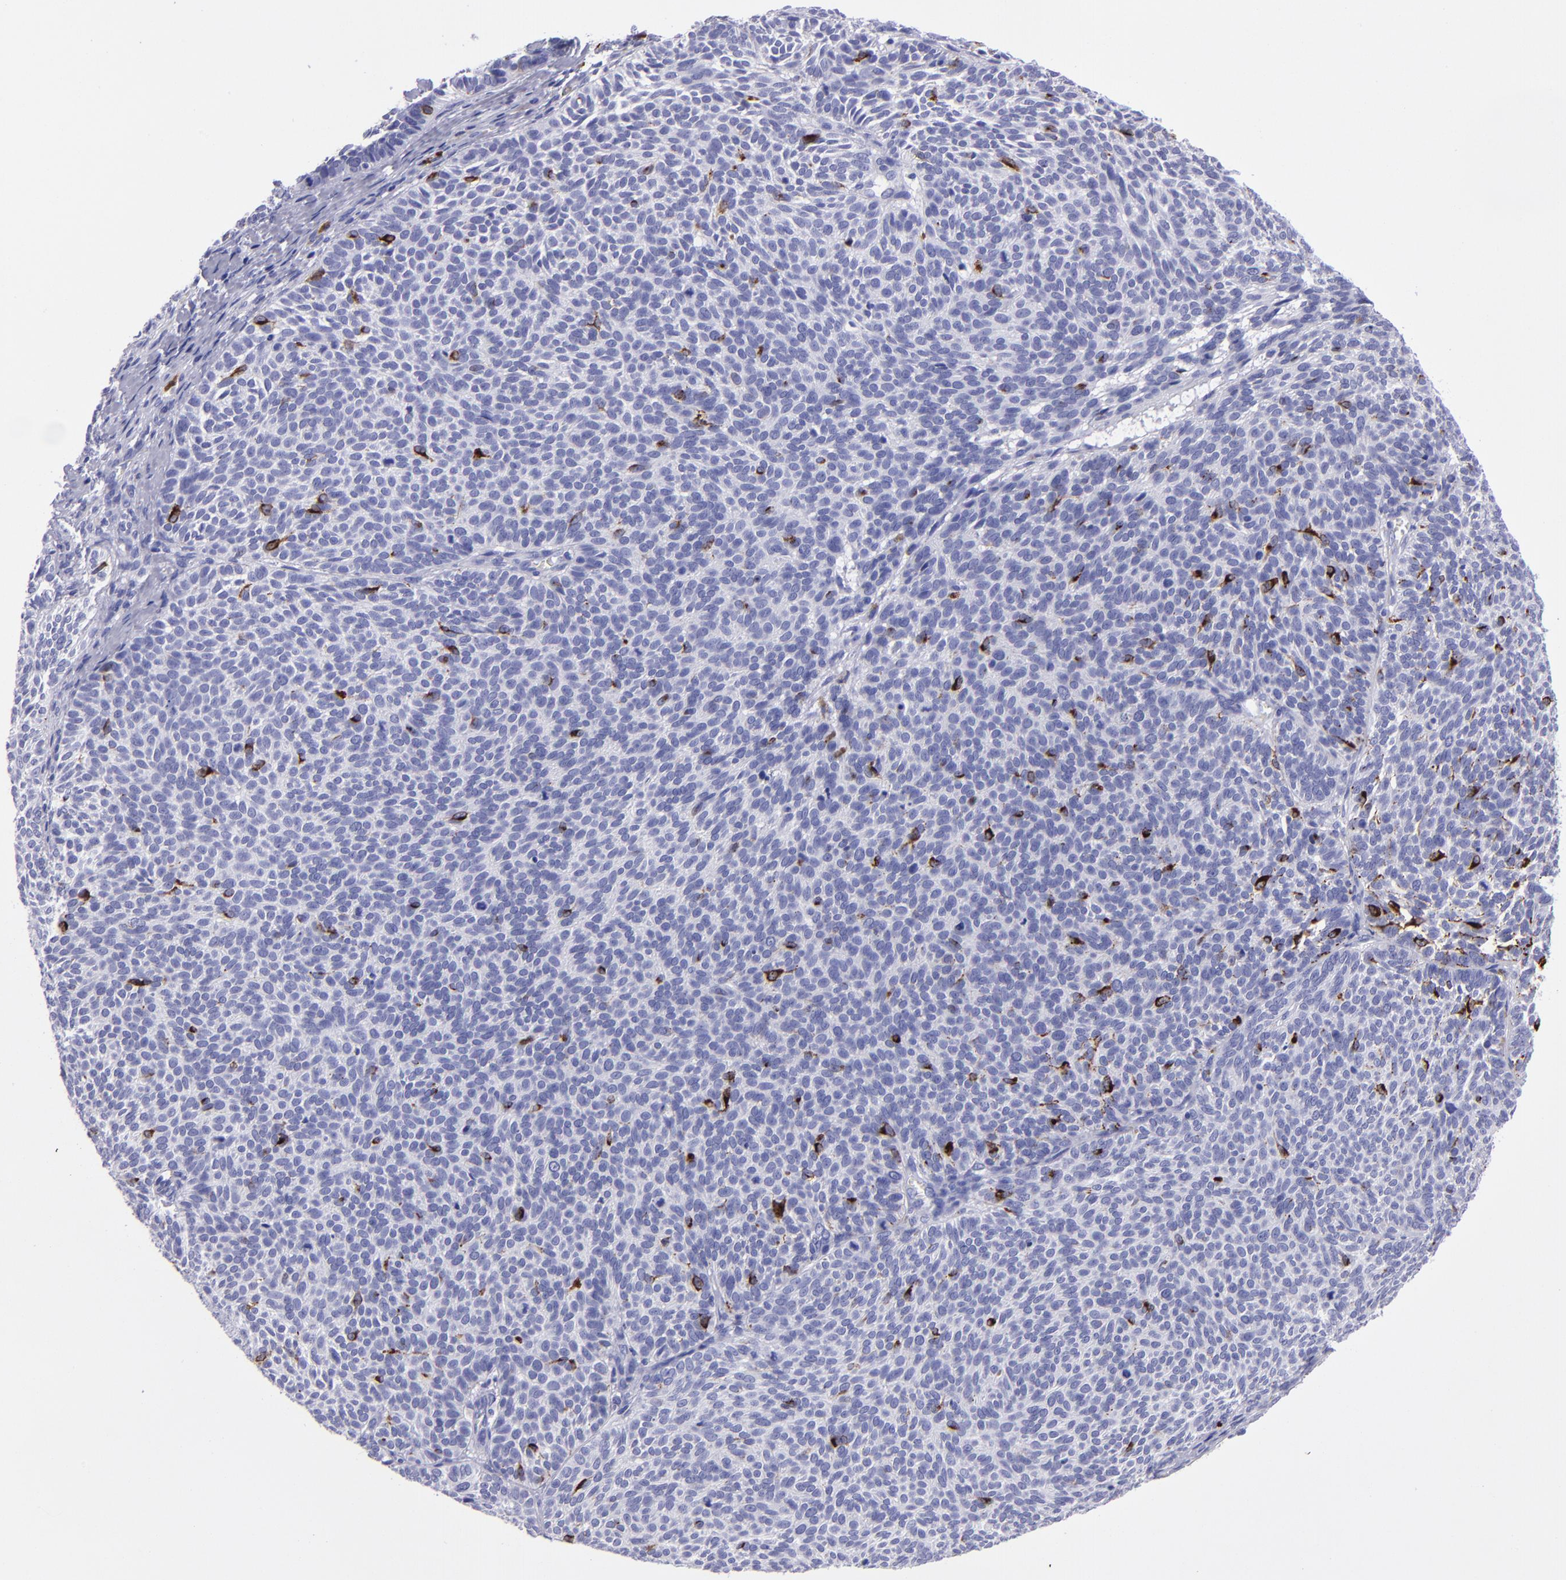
{"staining": {"intensity": "negative", "quantity": "none", "location": "none"}, "tissue": "skin cancer", "cell_type": "Tumor cells", "image_type": "cancer", "snomed": [{"axis": "morphology", "description": "Basal cell carcinoma"}, {"axis": "topography", "description": "Skin"}], "caption": "Human skin cancer stained for a protein using IHC displays no expression in tumor cells.", "gene": "TYRP1", "patient": {"sex": "male", "age": 63}}